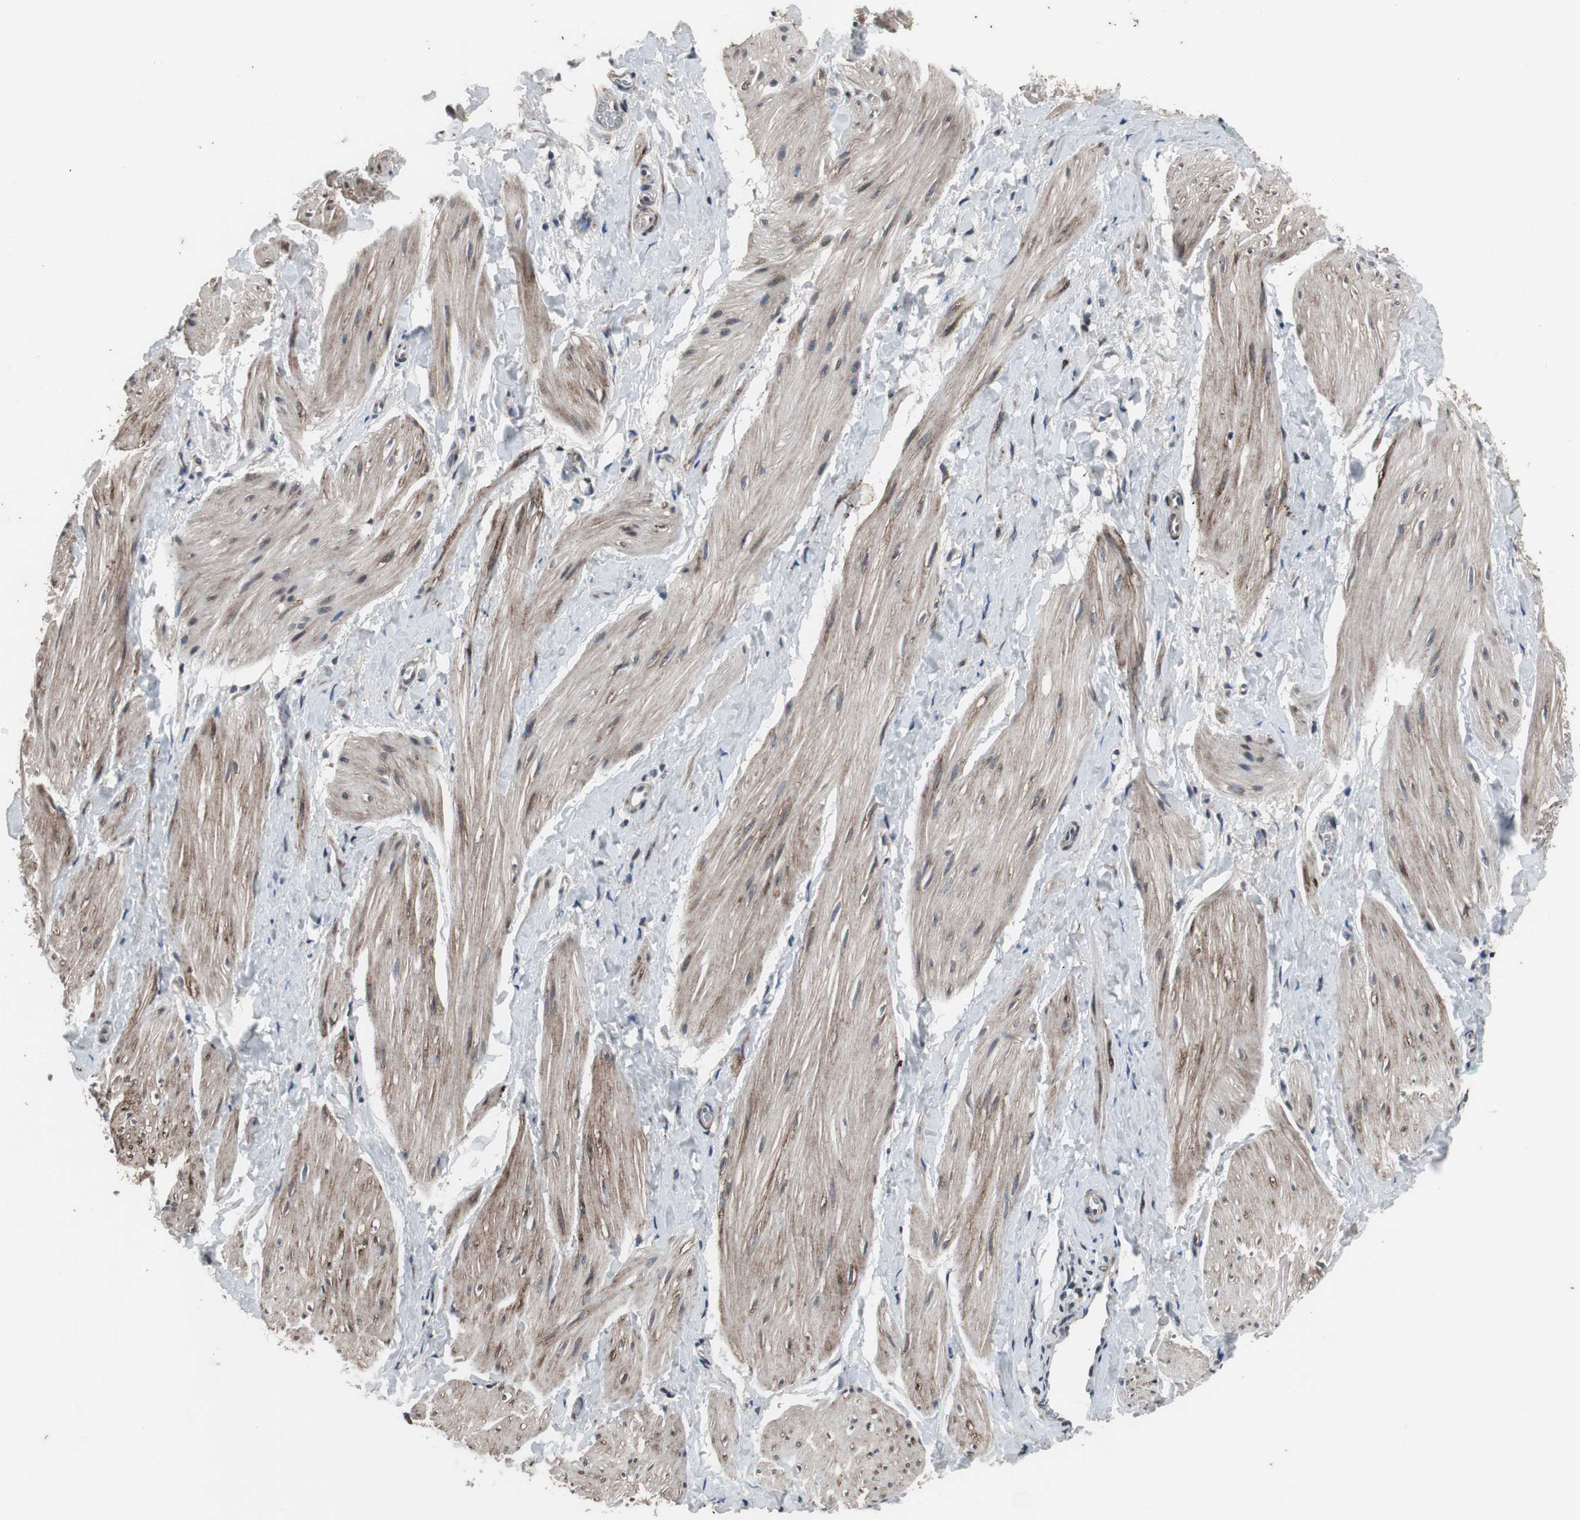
{"staining": {"intensity": "weak", "quantity": ">75%", "location": "cytoplasmic/membranous"}, "tissue": "smooth muscle", "cell_type": "Smooth muscle cells", "image_type": "normal", "snomed": [{"axis": "morphology", "description": "Normal tissue, NOS"}, {"axis": "topography", "description": "Smooth muscle"}], "caption": "Smooth muscle cells display low levels of weak cytoplasmic/membranous staining in approximately >75% of cells in normal smooth muscle. (brown staining indicates protein expression, while blue staining denotes nuclei).", "gene": "CRADD", "patient": {"sex": "male", "age": 16}}